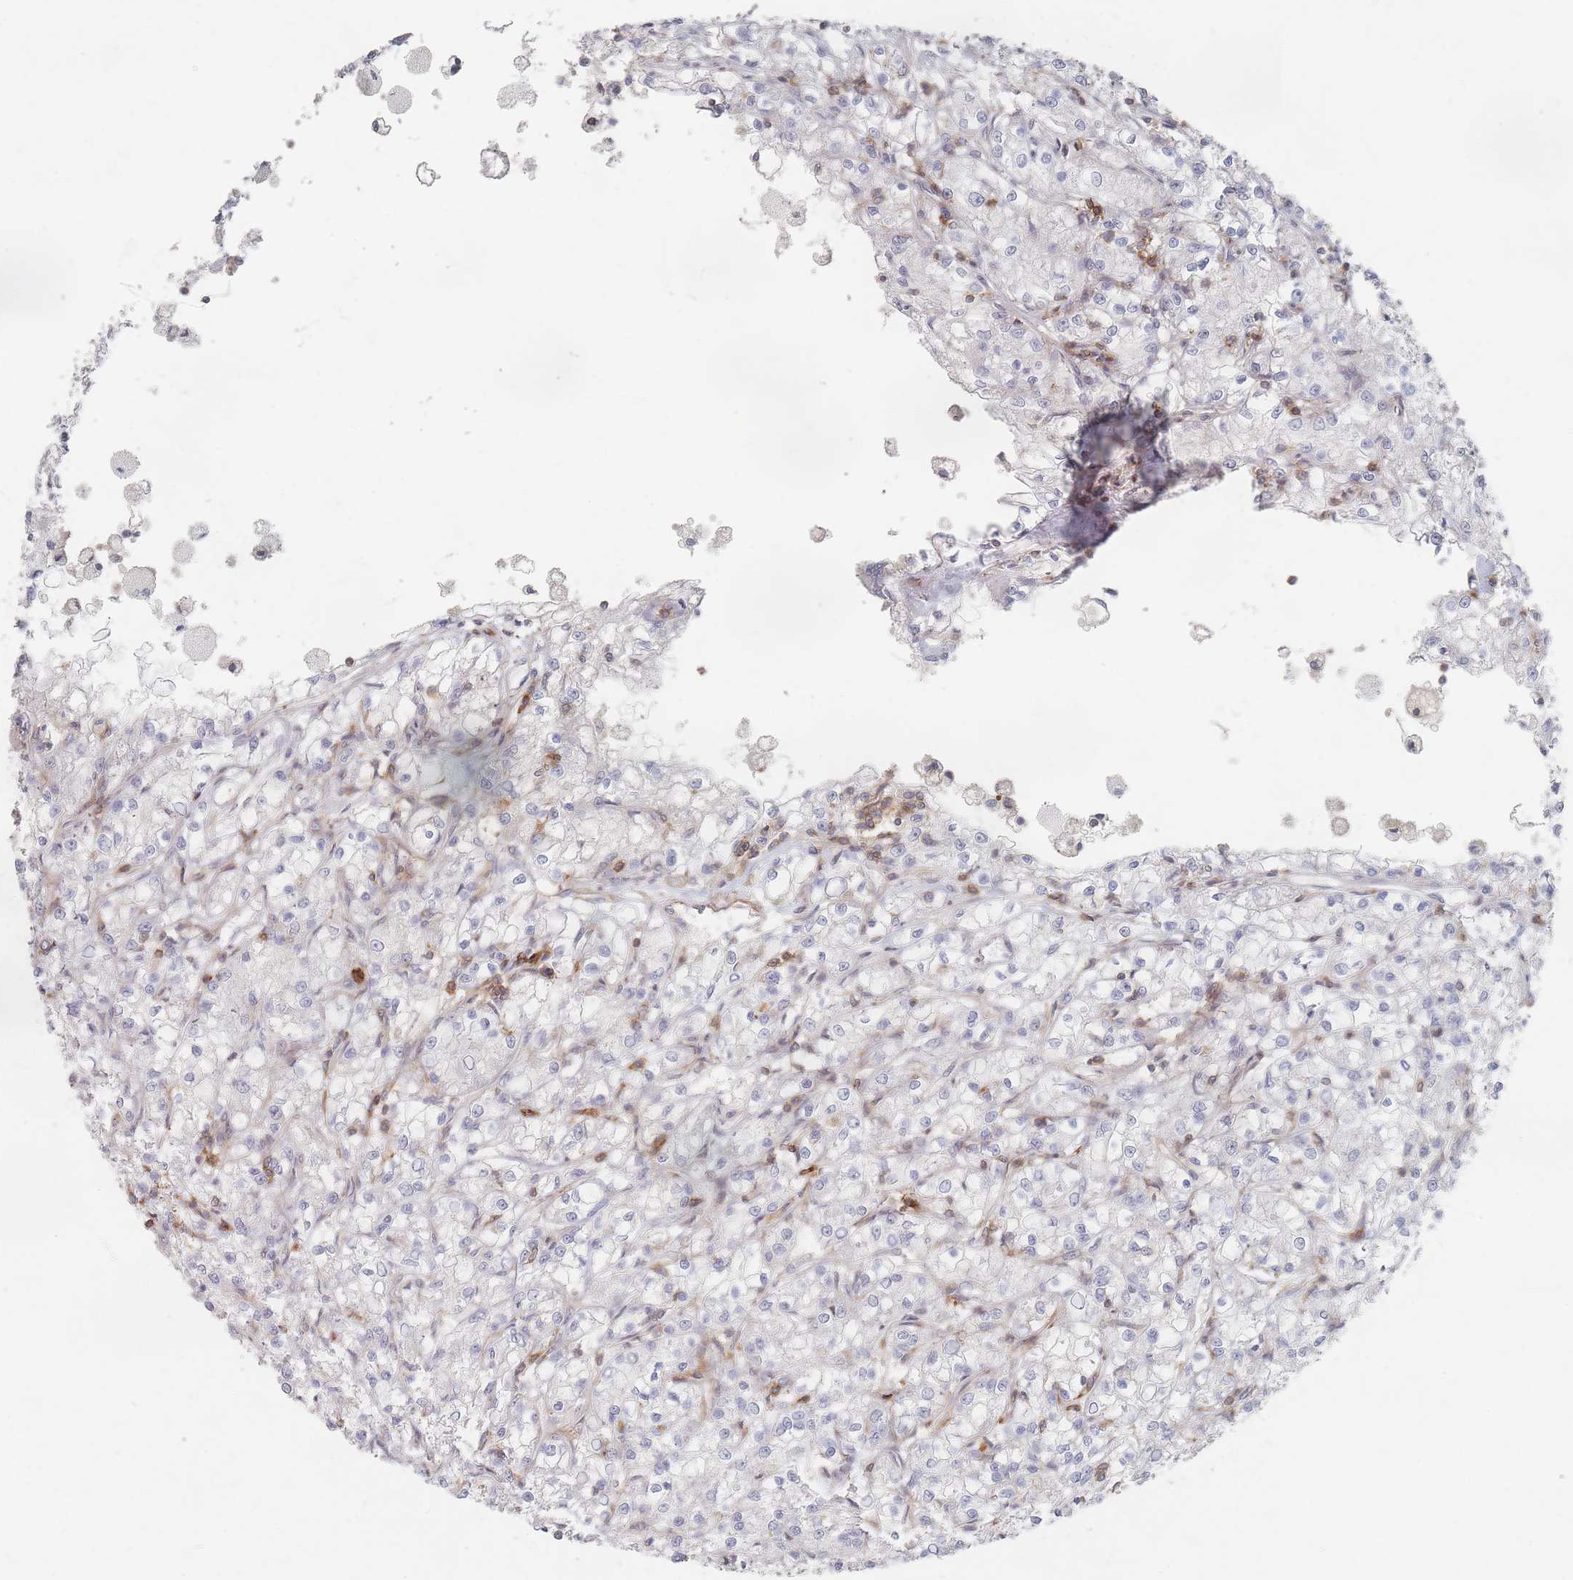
{"staining": {"intensity": "negative", "quantity": "none", "location": "none"}, "tissue": "renal cancer", "cell_type": "Tumor cells", "image_type": "cancer", "snomed": [{"axis": "morphology", "description": "Adenocarcinoma, NOS"}, {"axis": "topography", "description": "Kidney"}], "caption": "This image is of renal adenocarcinoma stained with immunohistochemistry to label a protein in brown with the nuclei are counter-stained blue. There is no staining in tumor cells. The staining was performed using DAB (3,3'-diaminobenzidine) to visualize the protein expression in brown, while the nuclei were stained in blue with hematoxylin (Magnification: 20x).", "gene": "ZNF852", "patient": {"sex": "female", "age": 59}}